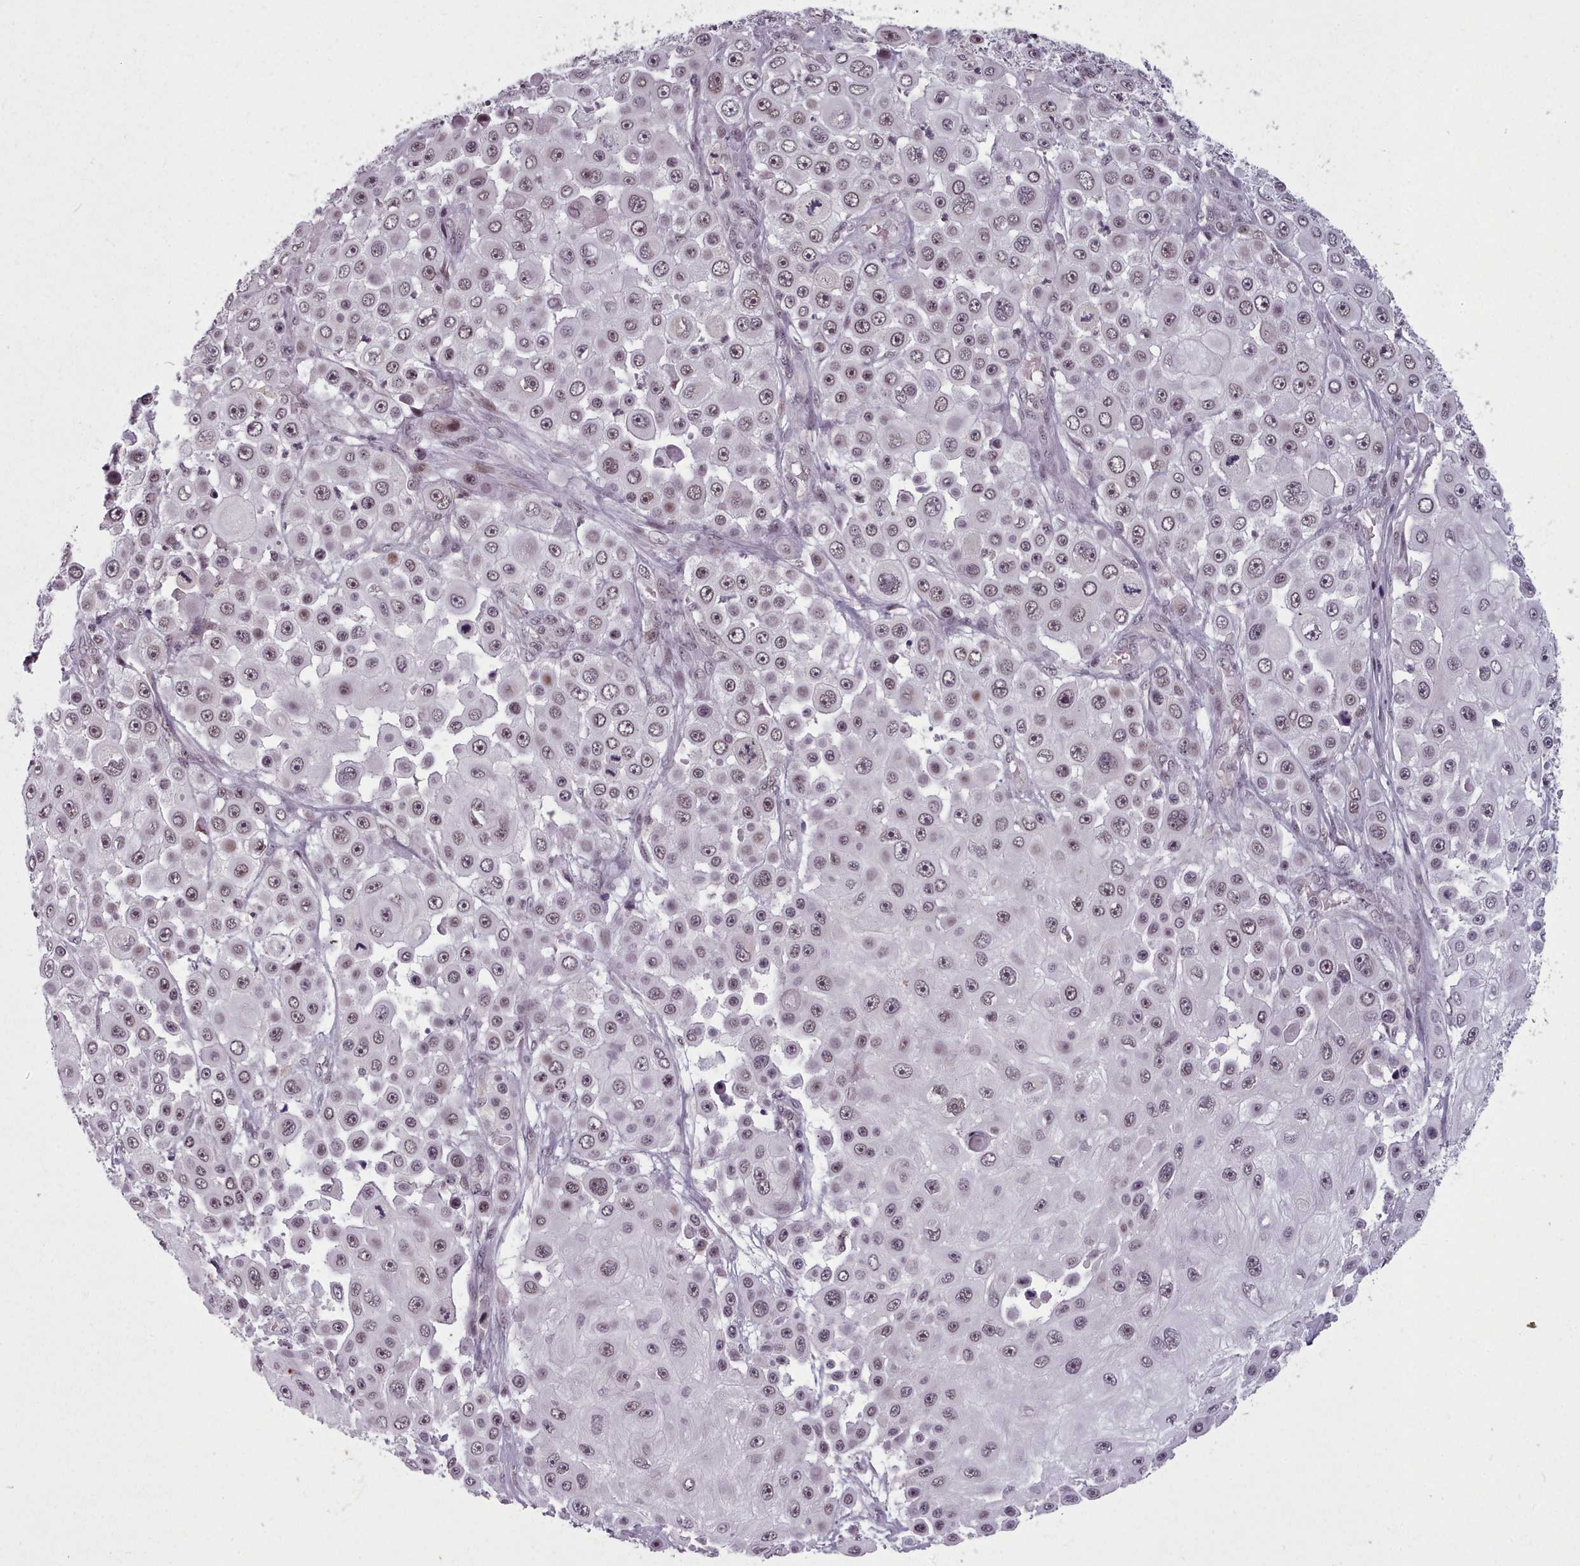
{"staining": {"intensity": "weak", "quantity": "25%-75%", "location": "nuclear"}, "tissue": "skin cancer", "cell_type": "Tumor cells", "image_type": "cancer", "snomed": [{"axis": "morphology", "description": "Squamous cell carcinoma, NOS"}, {"axis": "topography", "description": "Skin"}], "caption": "Human skin squamous cell carcinoma stained for a protein (brown) reveals weak nuclear positive positivity in approximately 25%-75% of tumor cells.", "gene": "SRSF9", "patient": {"sex": "male", "age": 67}}